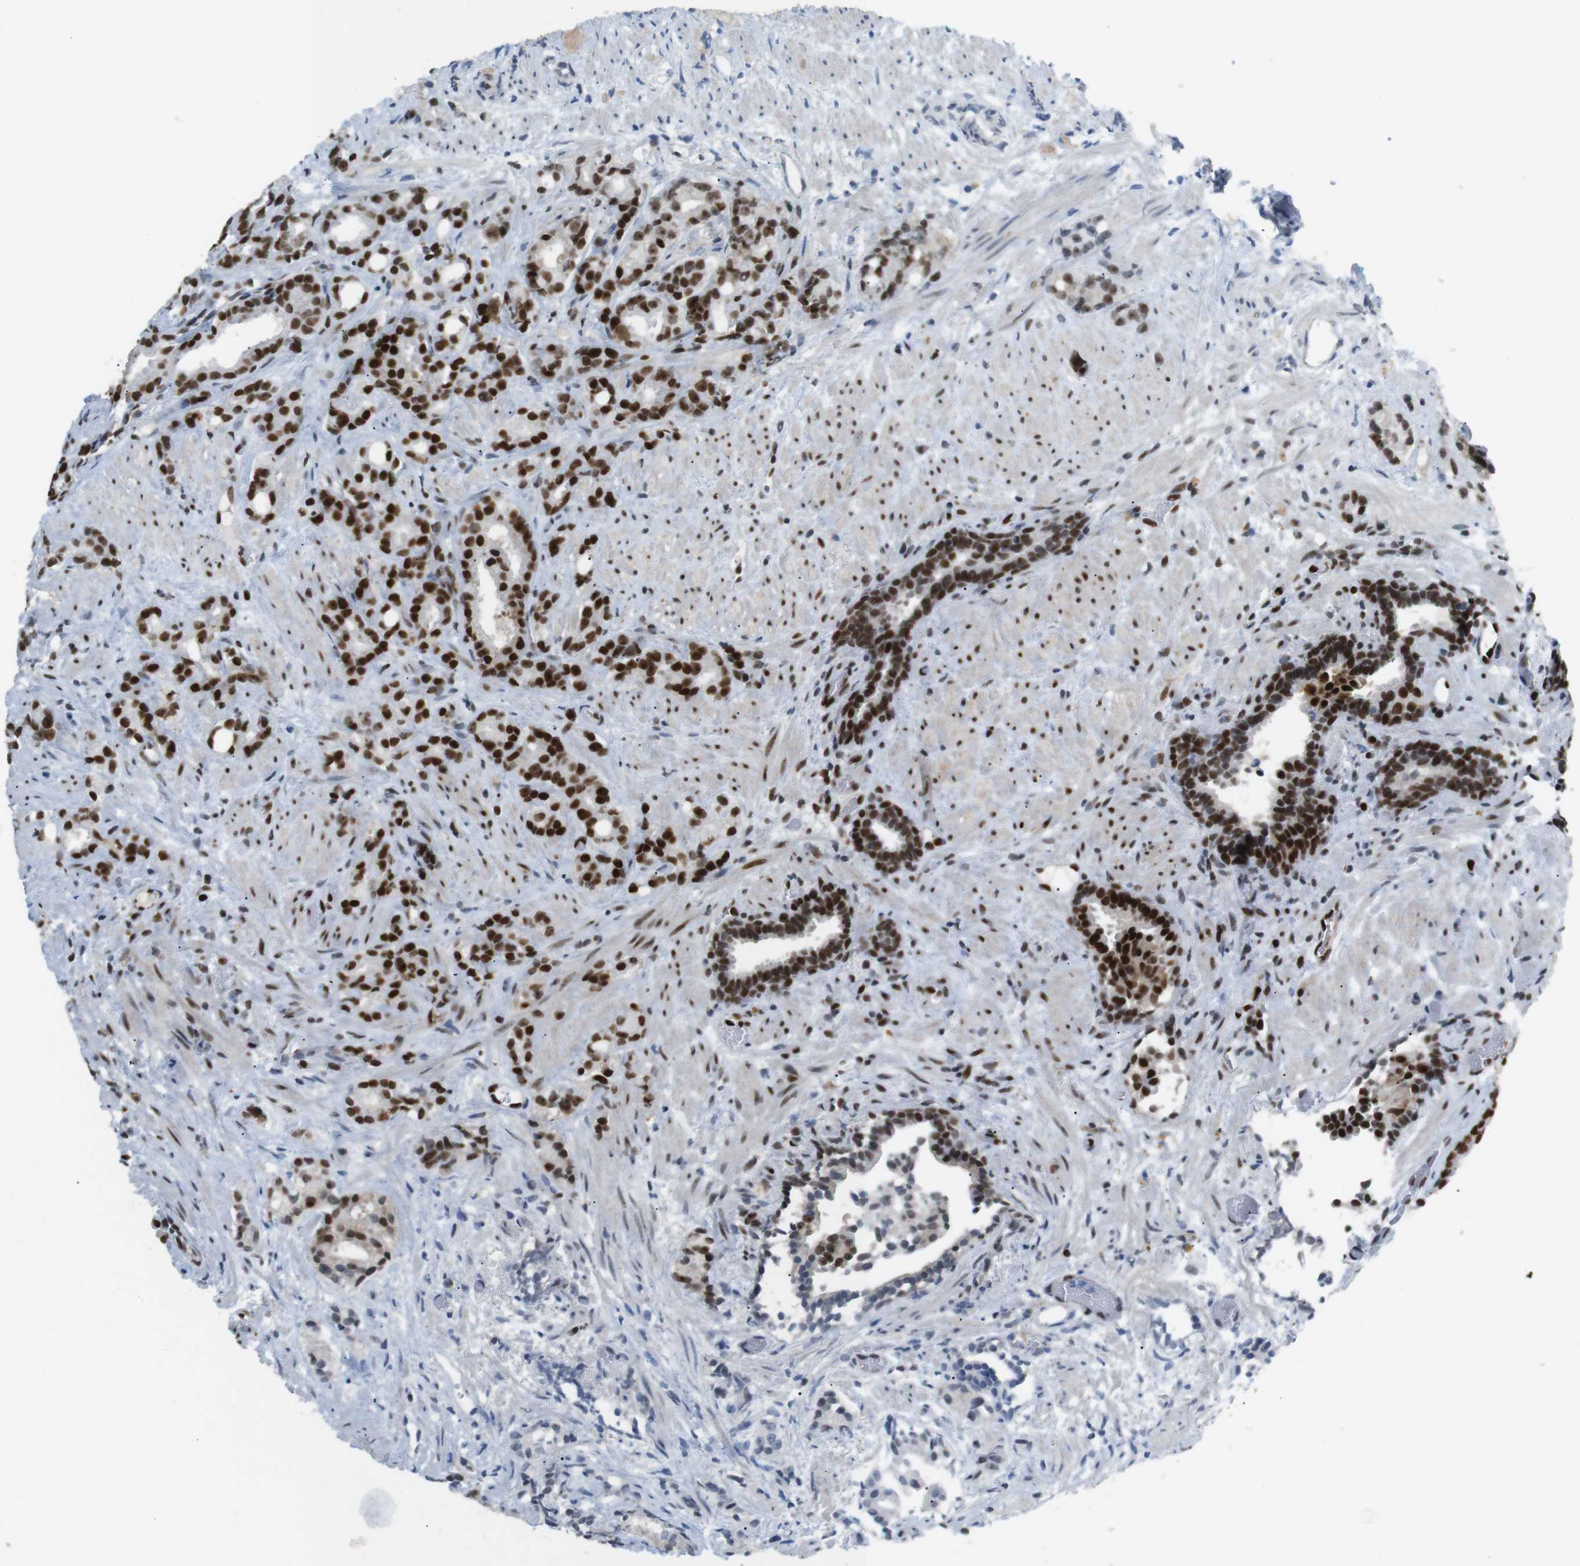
{"staining": {"intensity": "strong", "quantity": ">75%", "location": "nuclear"}, "tissue": "prostate cancer", "cell_type": "Tumor cells", "image_type": "cancer", "snomed": [{"axis": "morphology", "description": "Adenocarcinoma, Low grade"}, {"axis": "topography", "description": "Prostate"}], "caption": "High-magnification brightfield microscopy of low-grade adenocarcinoma (prostate) stained with DAB (3,3'-diaminobenzidine) (brown) and counterstained with hematoxylin (blue). tumor cells exhibit strong nuclear positivity is identified in approximately>75% of cells.", "gene": "RIOX2", "patient": {"sex": "male", "age": 89}}